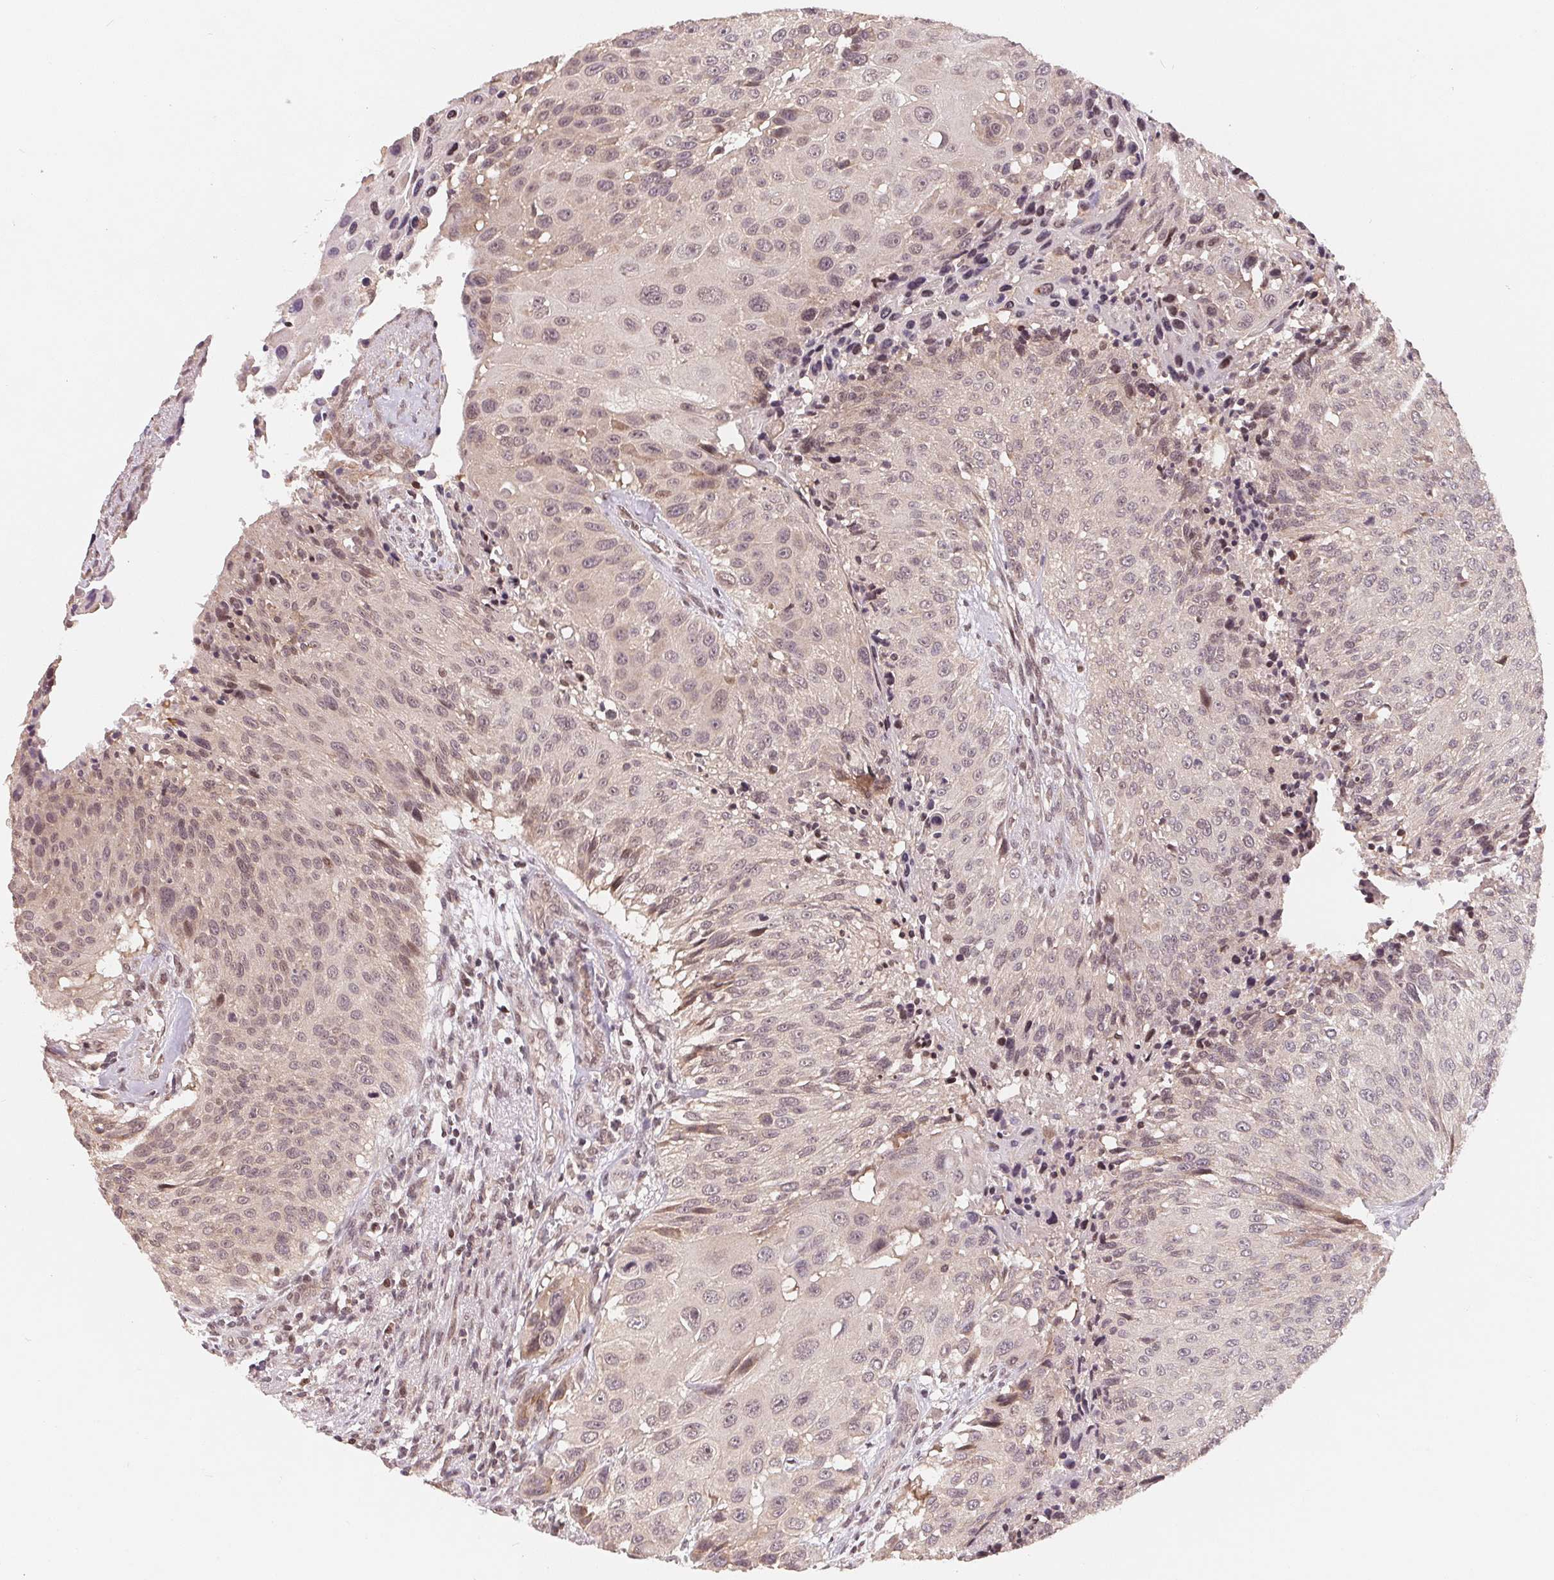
{"staining": {"intensity": "negative", "quantity": "none", "location": "none"}, "tissue": "urothelial cancer", "cell_type": "Tumor cells", "image_type": "cancer", "snomed": [{"axis": "morphology", "description": "Urothelial carcinoma, NOS"}, {"axis": "topography", "description": "Urinary bladder"}], "caption": "High magnification brightfield microscopy of transitional cell carcinoma stained with DAB (3,3'-diaminobenzidine) (brown) and counterstained with hematoxylin (blue): tumor cells show no significant positivity. (DAB (3,3'-diaminobenzidine) immunohistochemistry (IHC), high magnification).", "gene": "HMGN3", "patient": {"sex": "male", "age": 55}}